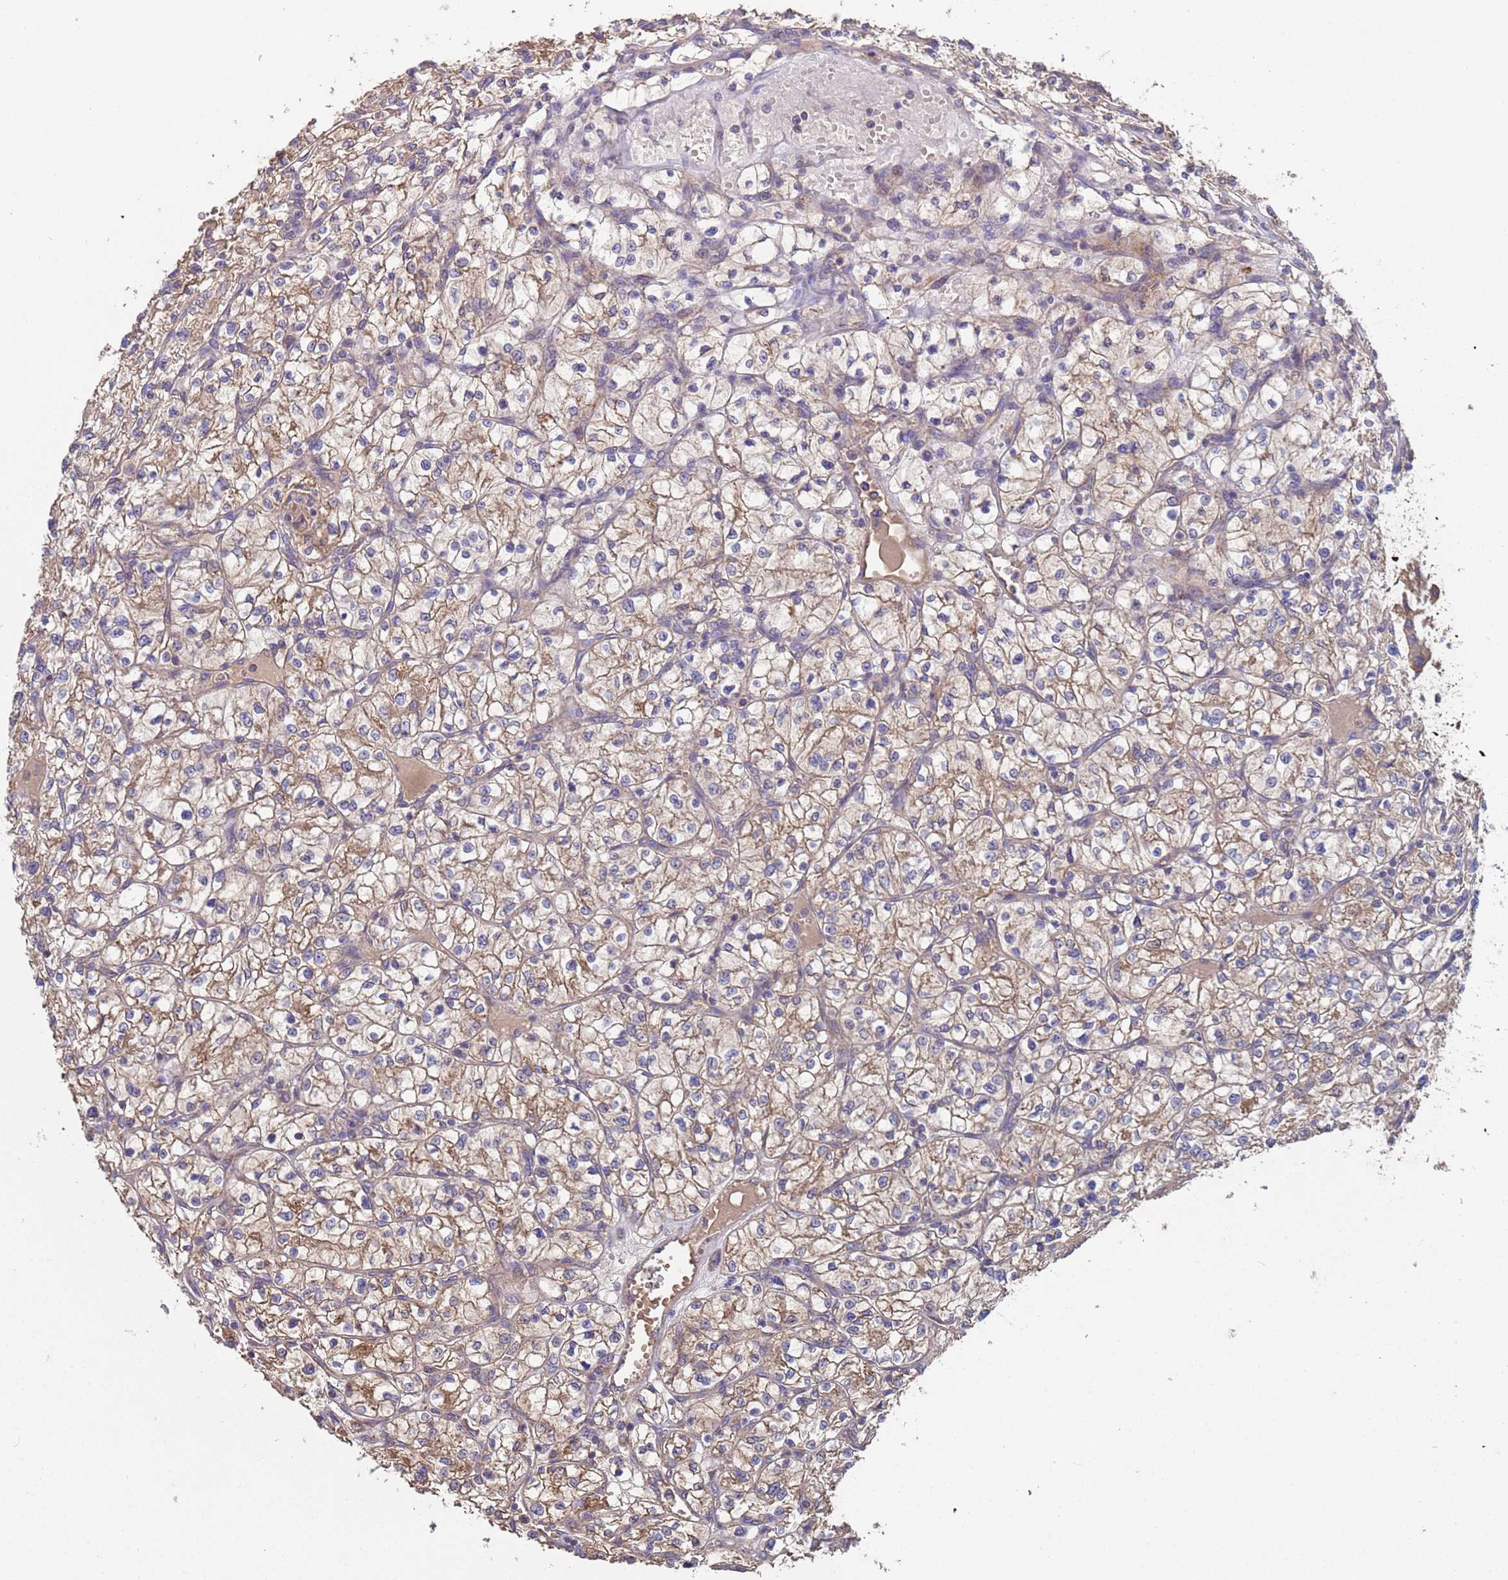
{"staining": {"intensity": "moderate", "quantity": ">75%", "location": "cytoplasmic/membranous"}, "tissue": "renal cancer", "cell_type": "Tumor cells", "image_type": "cancer", "snomed": [{"axis": "morphology", "description": "Adenocarcinoma, NOS"}, {"axis": "topography", "description": "Kidney"}], "caption": "An IHC histopathology image of tumor tissue is shown. Protein staining in brown shows moderate cytoplasmic/membranous positivity in renal adenocarcinoma within tumor cells.", "gene": "EEF1AKMT1", "patient": {"sex": "female", "age": 64}}